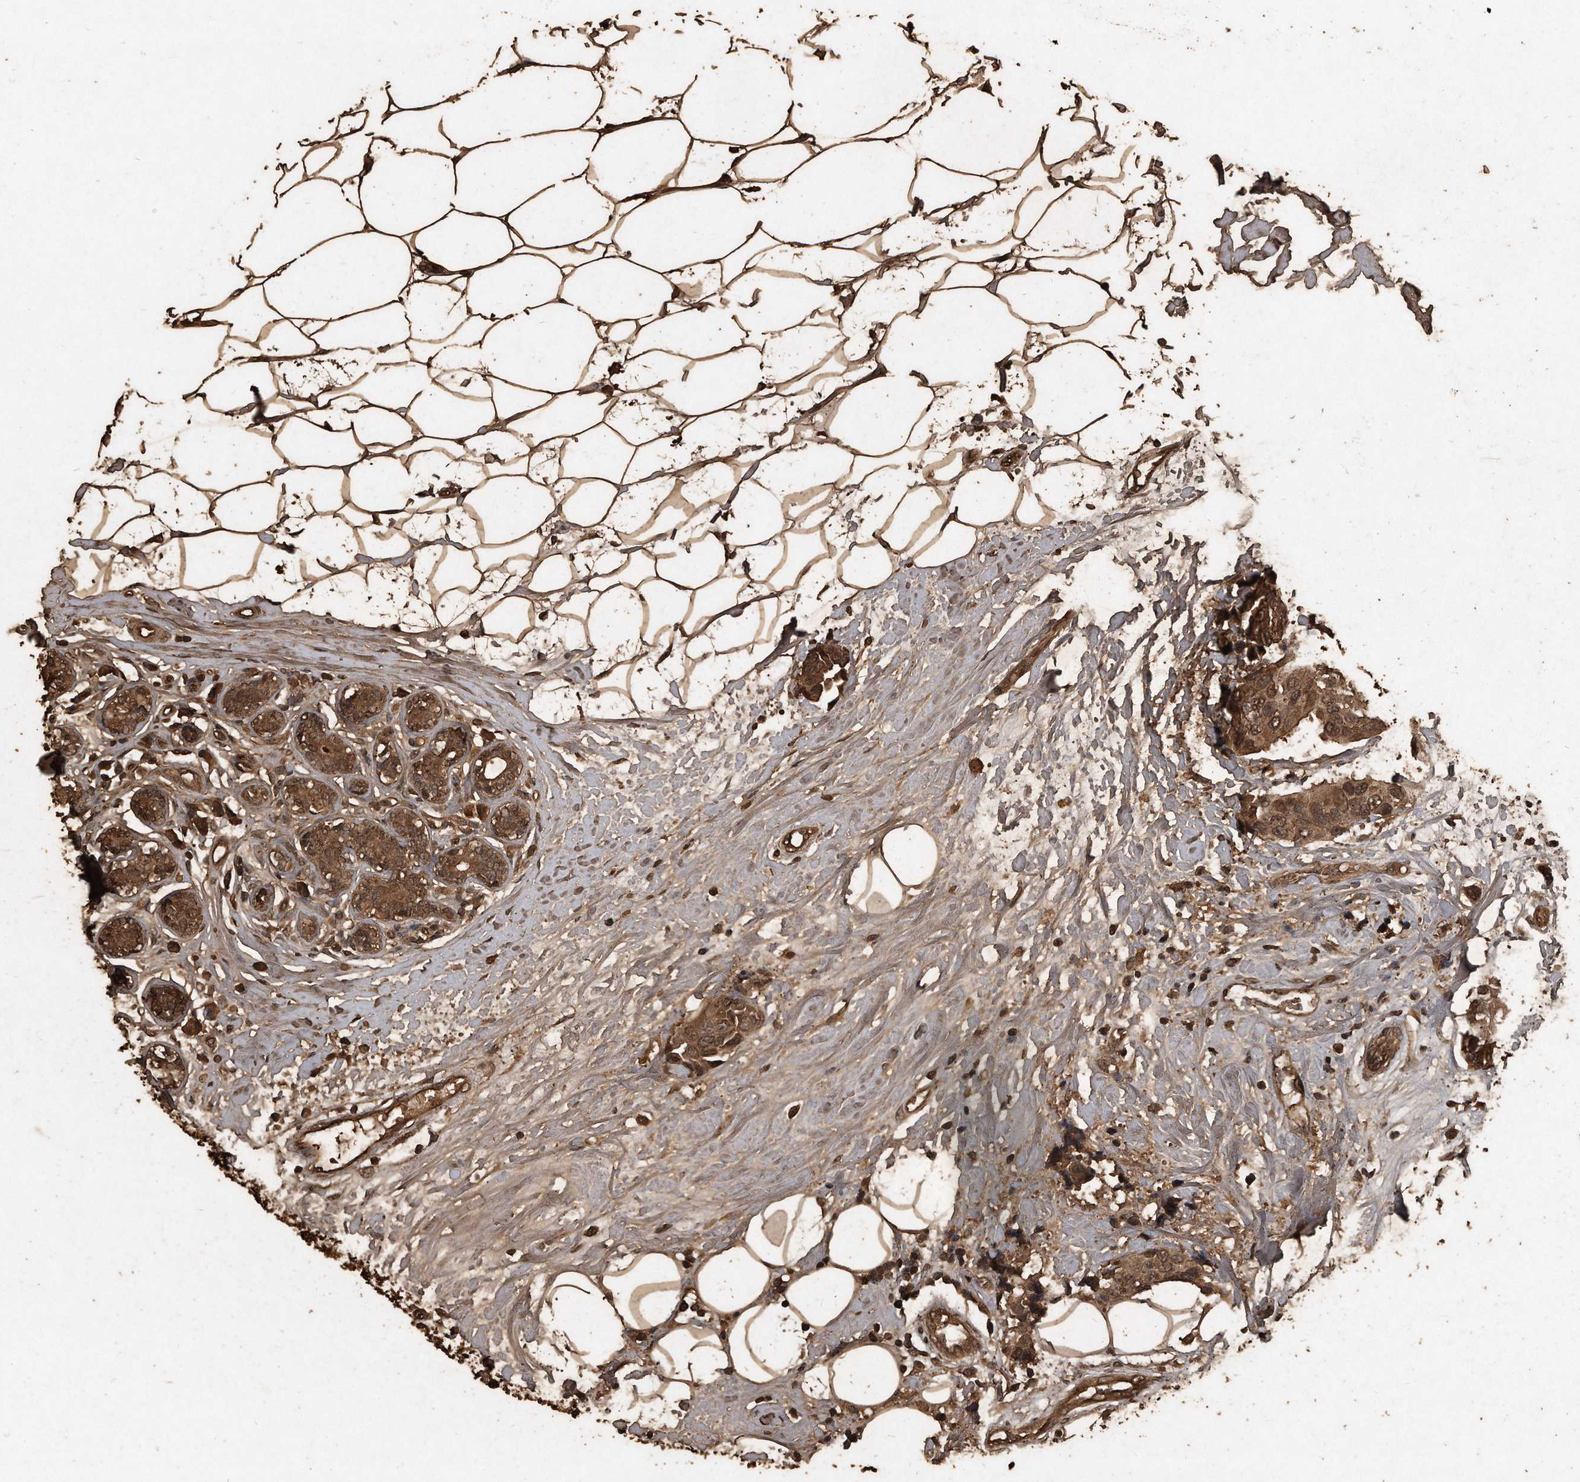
{"staining": {"intensity": "moderate", "quantity": ">75%", "location": "cytoplasmic/membranous,nuclear"}, "tissue": "breast cancer", "cell_type": "Tumor cells", "image_type": "cancer", "snomed": [{"axis": "morphology", "description": "Normal tissue, NOS"}, {"axis": "morphology", "description": "Duct carcinoma"}, {"axis": "topography", "description": "Breast"}], "caption": "Brown immunohistochemical staining in invasive ductal carcinoma (breast) displays moderate cytoplasmic/membranous and nuclear staining in approximately >75% of tumor cells.", "gene": "CFLAR", "patient": {"sex": "female", "age": 39}}